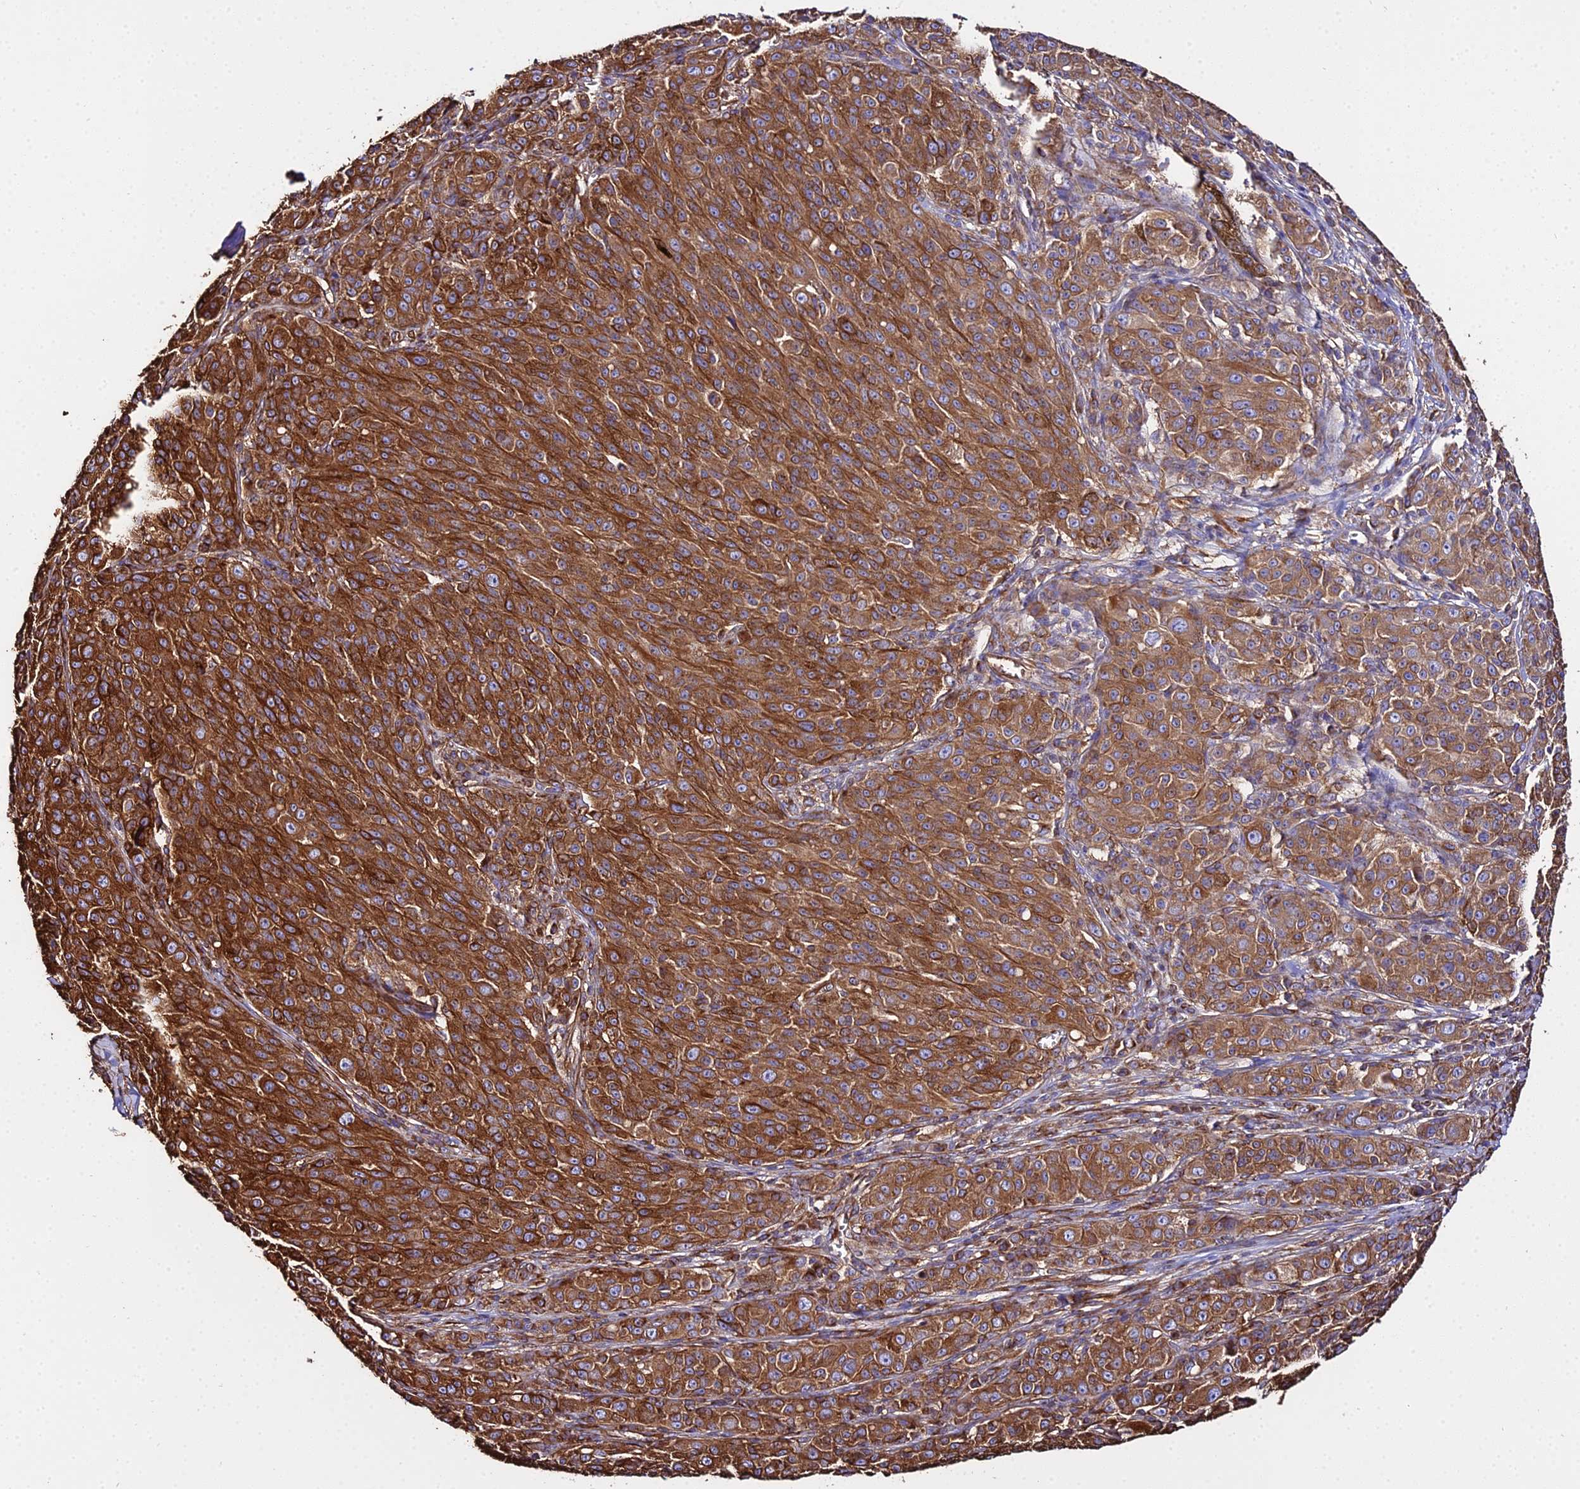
{"staining": {"intensity": "strong", "quantity": ">75%", "location": "cytoplasmic/membranous"}, "tissue": "melanoma", "cell_type": "Tumor cells", "image_type": "cancer", "snomed": [{"axis": "morphology", "description": "Malignant melanoma, NOS"}, {"axis": "topography", "description": "Skin"}], "caption": "An immunohistochemistry (IHC) photomicrograph of tumor tissue is shown. Protein staining in brown labels strong cytoplasmic/membranous positivity in melanoma within tumor cells.", "gene": "TUBA3D", "patient": {"sex": "female", "age": 52}}